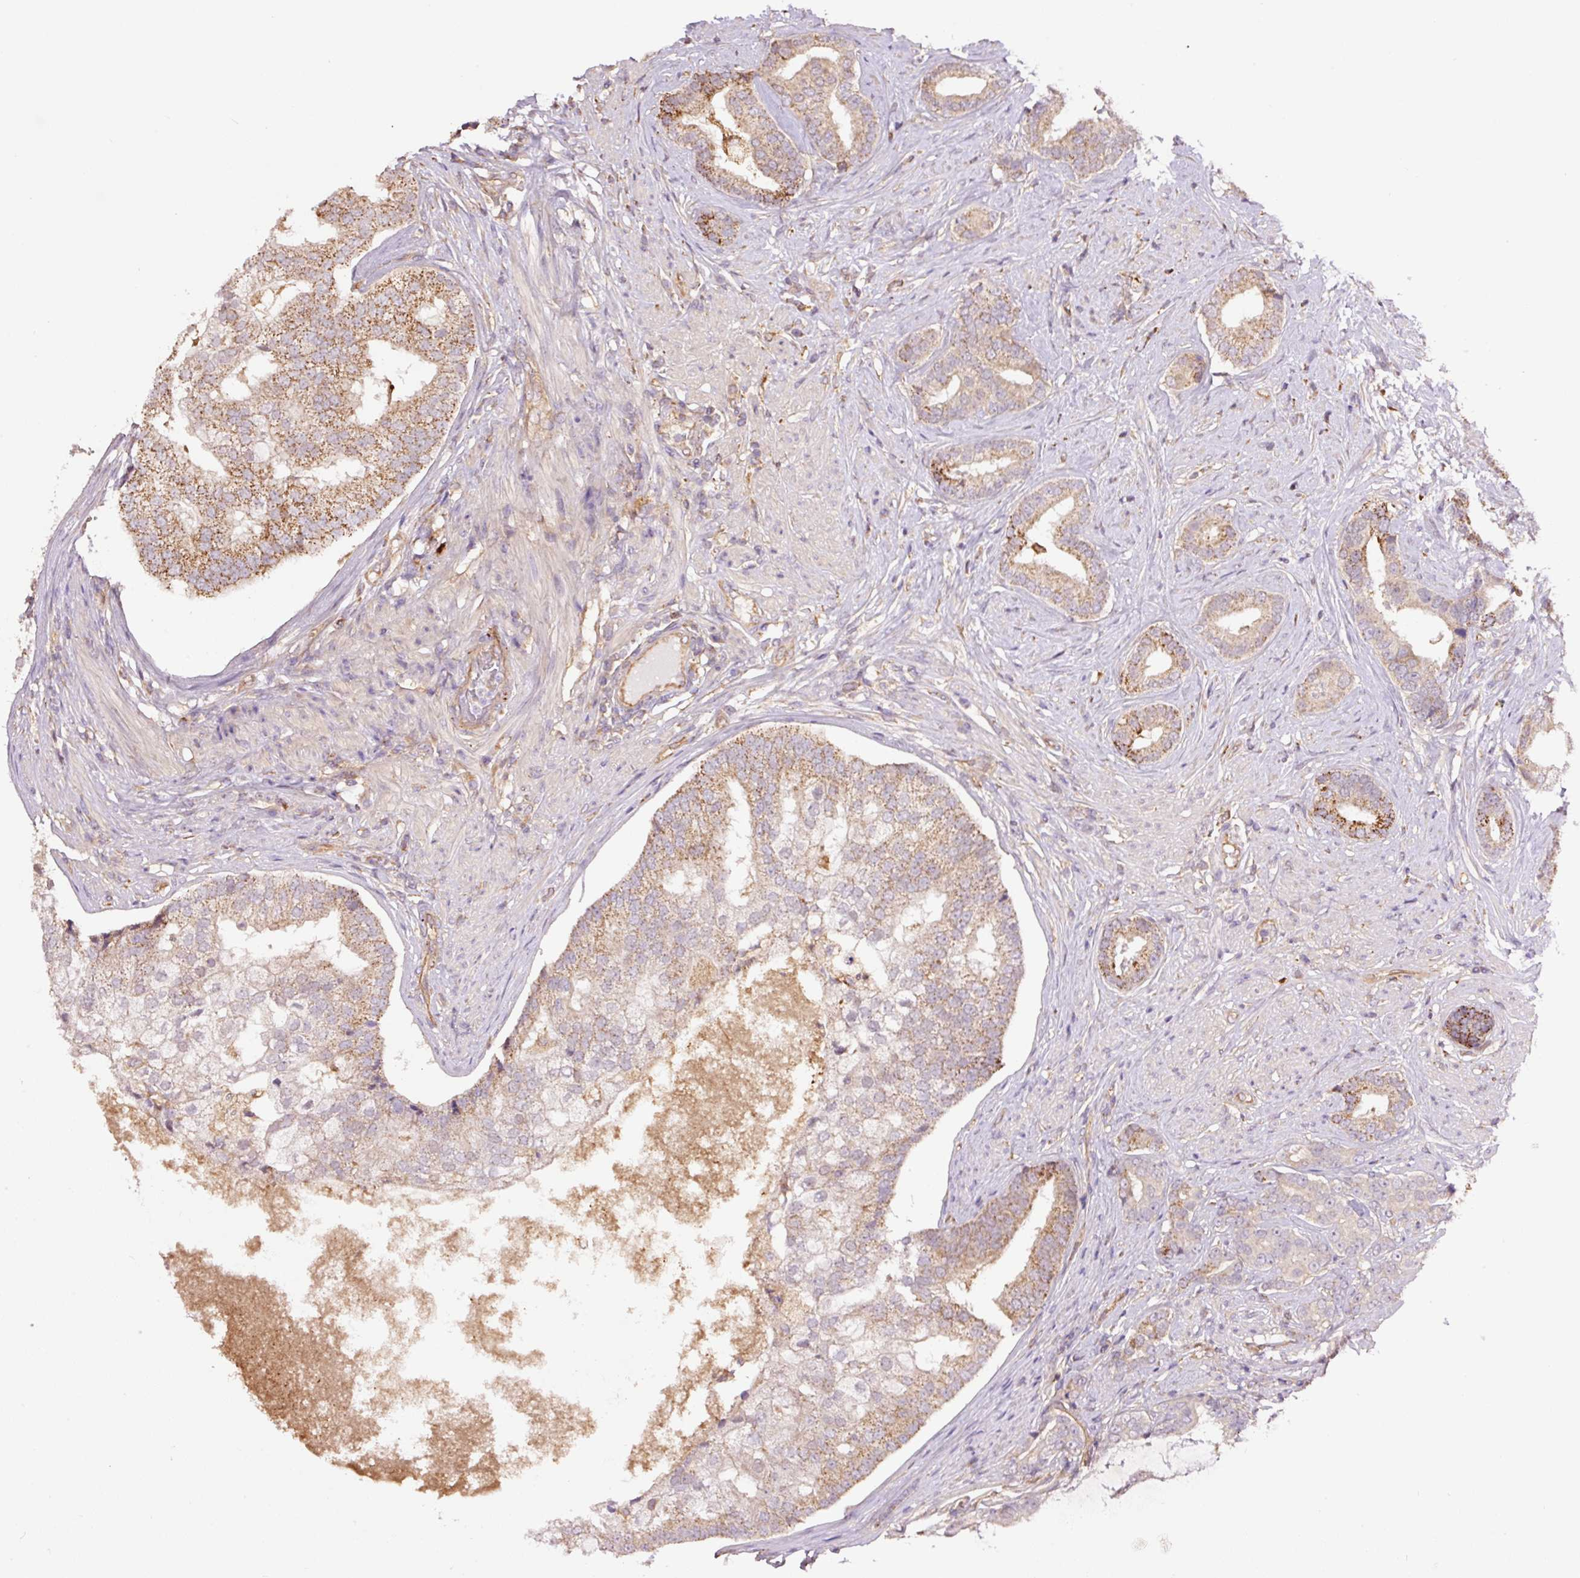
{"staining": {"intensity": "moderate", "quantity": "<25%", "location": "cytoplasmic/membranous"}, "tissue": "prostate cancer", "cell_type": "Tumor cells", "image_type": "cancer", "snomed": [{"axis": "morphology", "description": "Adenocarcinoma, High grade"}, {"axis": "topography", "description": "Prostate"}], "caption": "Immunohistochemistry histopathology image of human prostate cancer stained for a protein (brown), which displays low levels of moderate cytoplasmic/membranous staining in approximately <25% of tumor cells.", "gene": "PCK2", "patient": {"sex": "male", "age": 55}}